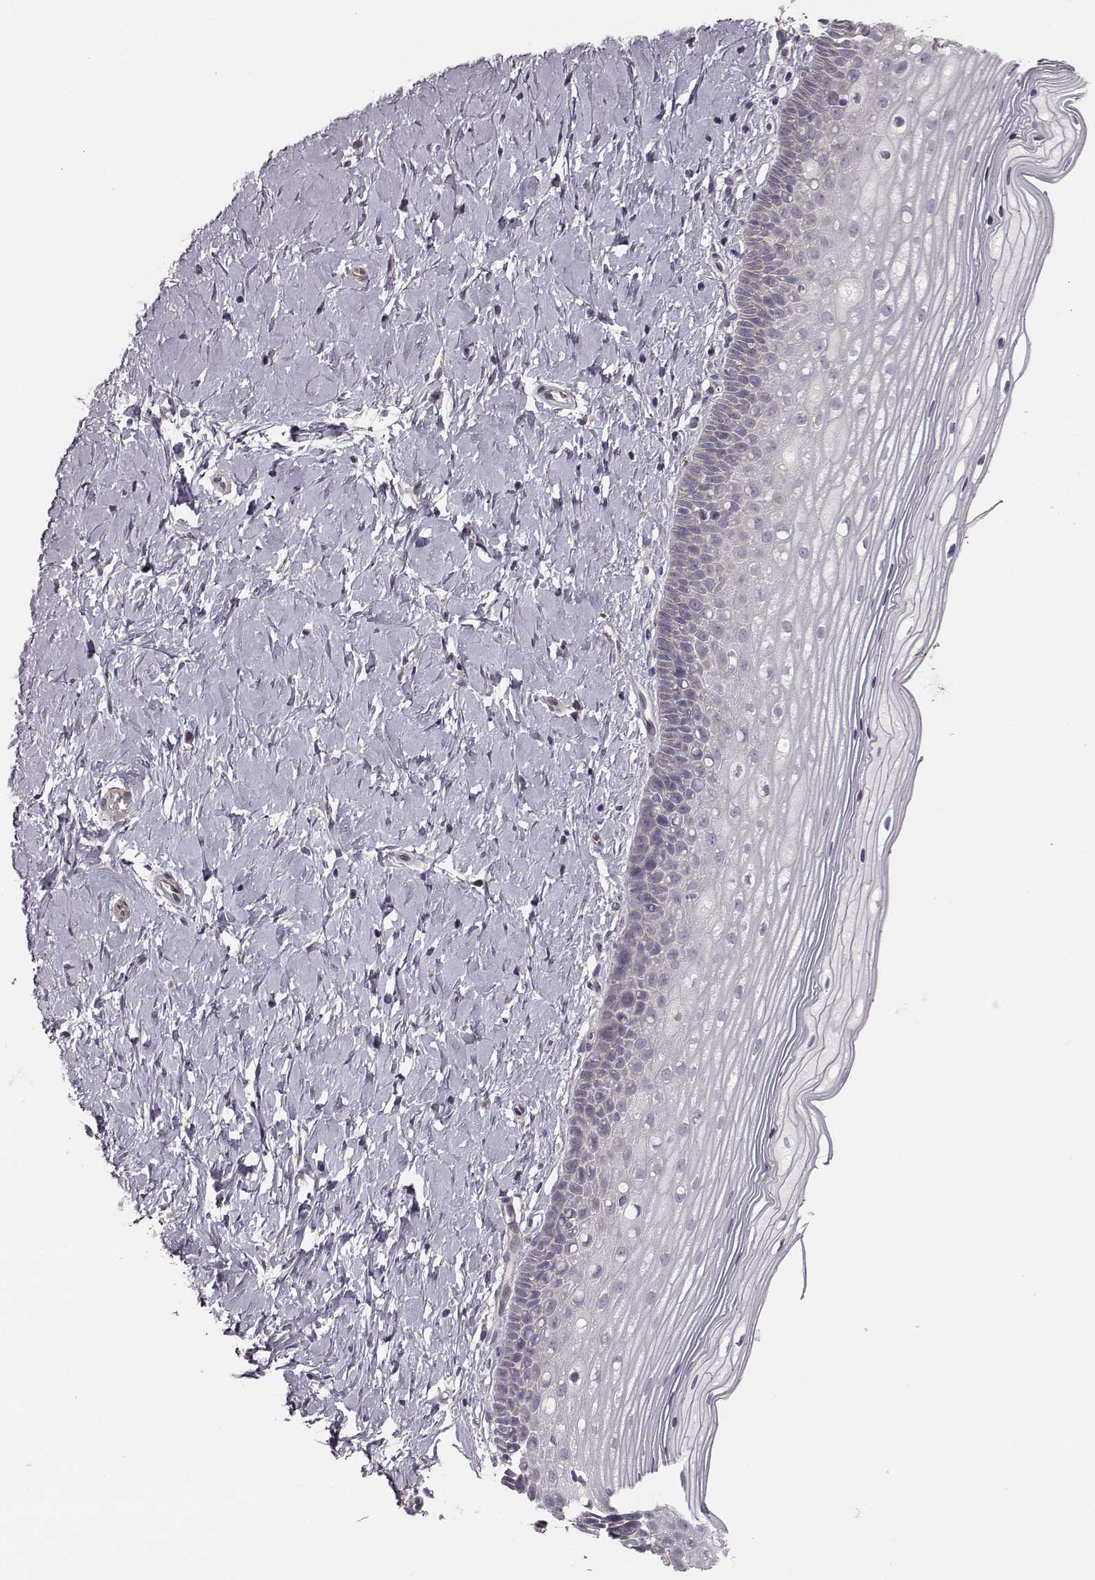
{"staining": {"intensity": "negative", "quantity": "none", "location": "none"}, "tissue": "cervix", "cell_type": "Glandular cells", "image_type": "normal", "snomed": [{"axis": "morphology", "description": "Normal tissue, NOS"}, {"axis": "topography", "description": "Cervix"}], "caption": "A high-resolution histopathology image shows IHC staining of normal cervix, which reveals no significant staining in glandular cells.", "gene": "GPR50", "patient": {"sex": "female", "age": 37}}